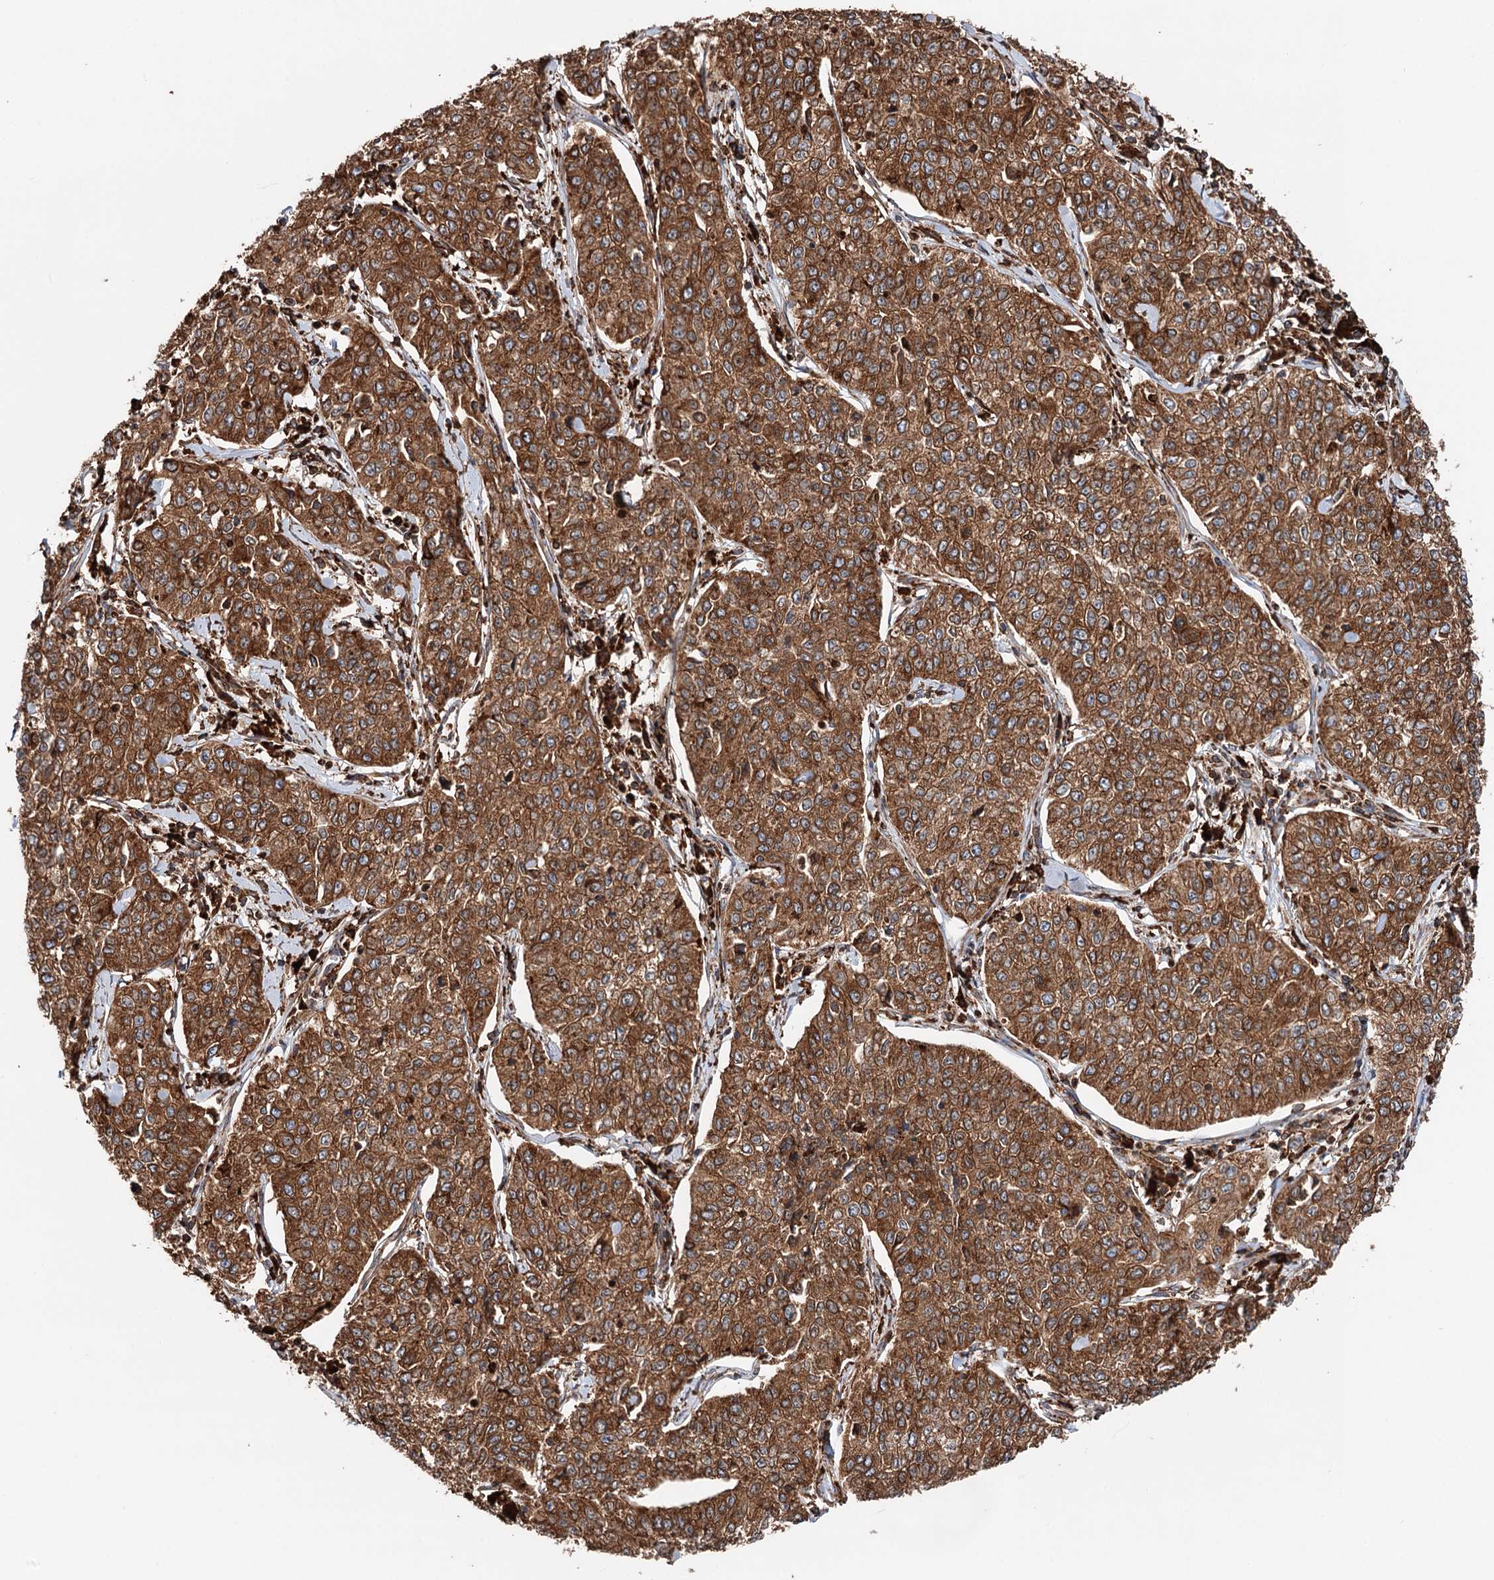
{"staining": {"intensity": "strong", "quantity": ">75%", "location": "cytoplasmic/membranous"}, "tissue": "cervical cancer", "cell_type": "Tumor cells", "image_type": "cancer", "snomed": [{"axis": "morphology", "description": "Squamous cell carcinoma, NOS"}, {"axis": "topography", "description": "Cervix"}], "caption": "This histopathology image shows IHC staining of cervical cancer (squamous cell carcinoma), with high strong cytoplasmic/membranous positivity in about >75% of tumor cells.", "gene": "ERP29", "patient": {"sex": "female", "age": 35}}